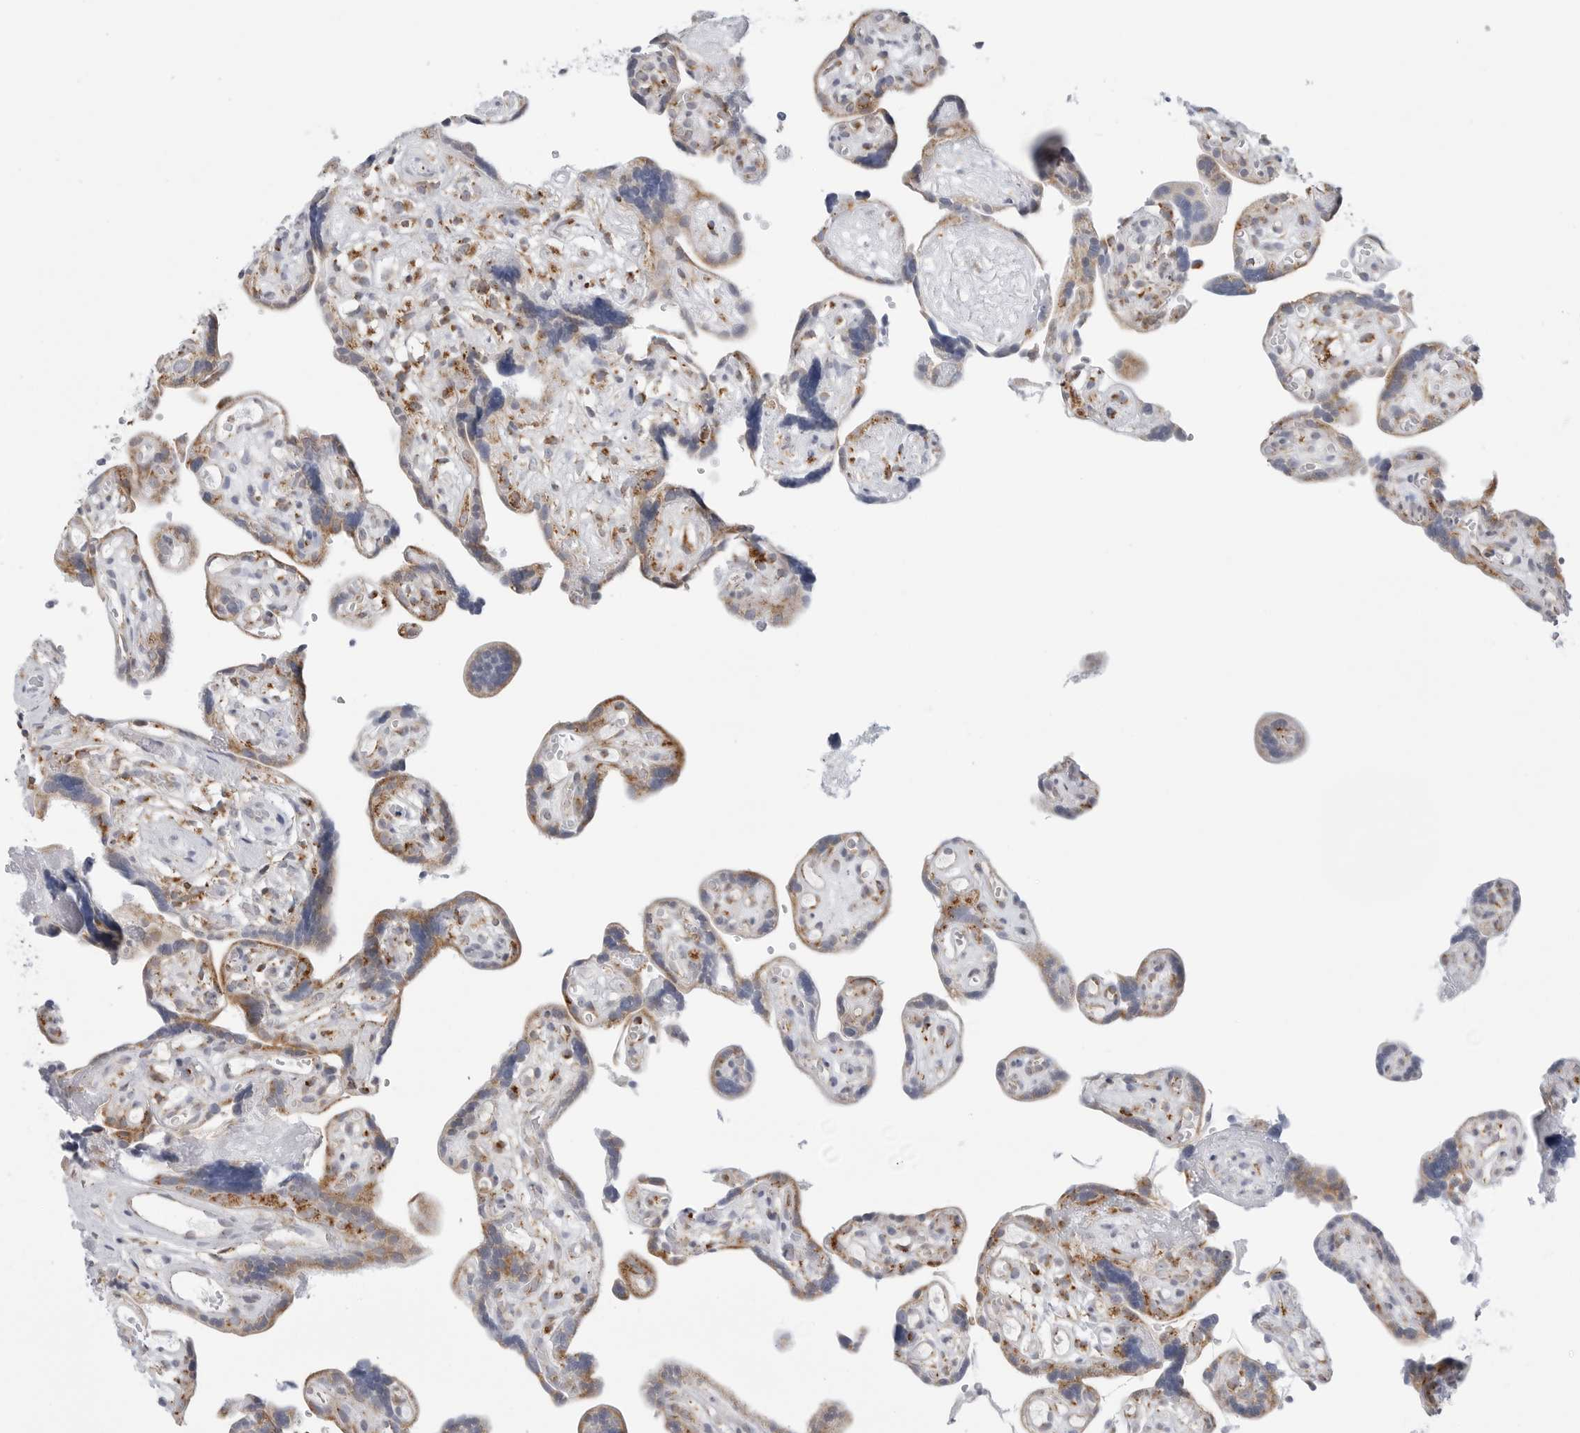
{"staining": {"intensity": "moderate", "quantity": "25%-75%", "location": "cytoplasmic/membranous"}, "tissue": "placenta", "cell_type": "Decidual cells", "image_type": "normal", "snomed": [{"axis": "morphology", "description": "Normal tissue, NOS"}, {"axis": "topography", "description": "Placenta"}], "caption": "An image of placenta stained for a protein shows moderate cytoplasmic/membranous brown staining in decidual cells.", "gene": "ATP5IF1", "patient": {"sex": "female", "age": 30}}